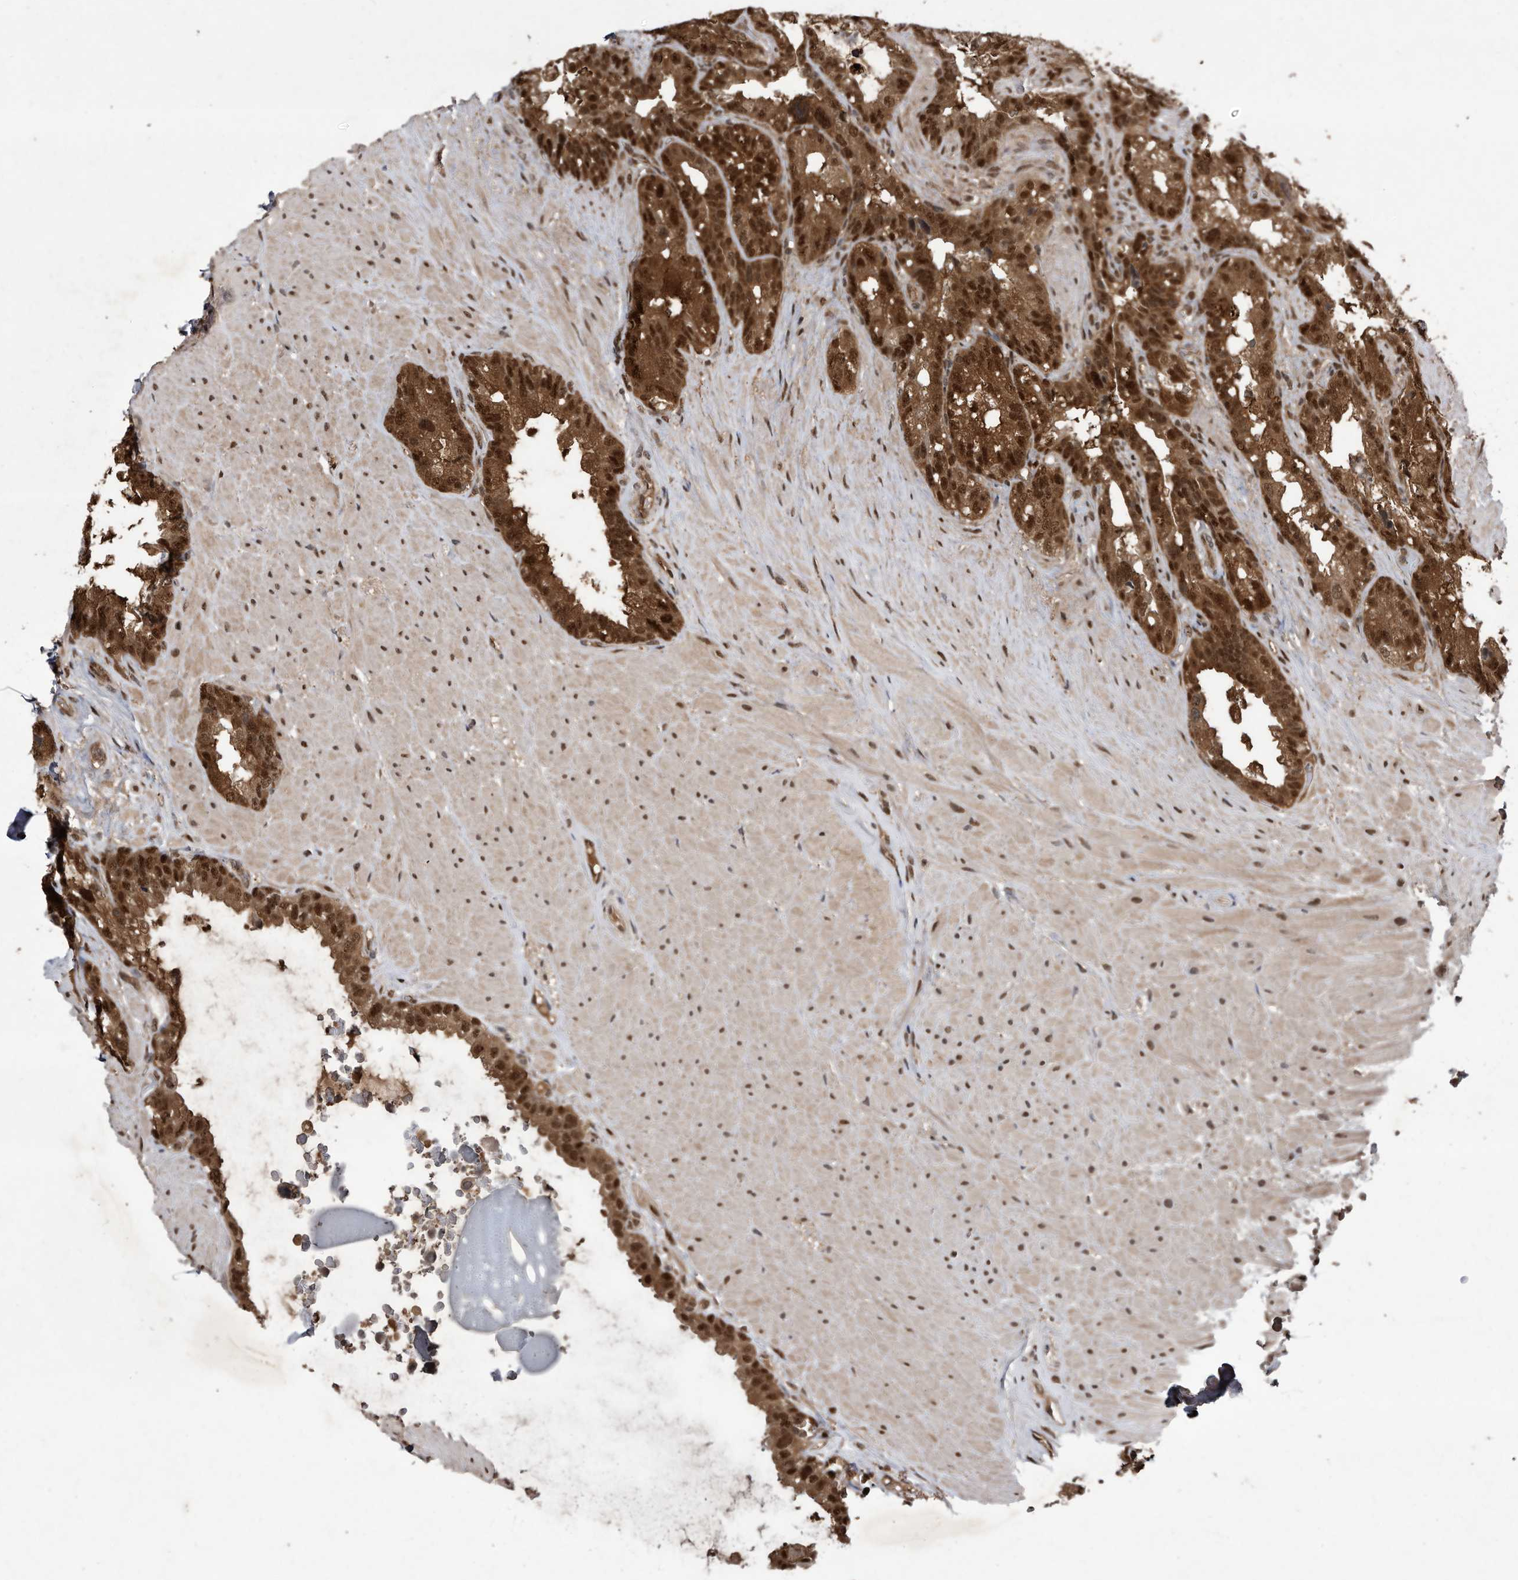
{"staining": {"intensity": "strong", "quantity": ">75%", "location": "cytoplasmic/membranous,nuclear"}, "tissue": "seminal vesicle", "cell_type": "Glandular cells", "image_type": "normal", "snomed": [{"axis": "morphology", "description": "Normal tissue, NOS"}, {"axis": "topography", "description": "Seminal veicle"}], "caption": "Immunohistochemistry photomicrograph of normal seminal vesicle: seminal vesicle stained using immunohistochemistry (IHC) reveals high levels of strong protein expression localized specifically in the cytoplasmic/membranous,nuclear of glandular cells, appearing as a cytoplasmic/membranous,nuclear brown color.", "gene": "RAD23B", "patient": {"sex": "male", "age": 80}}